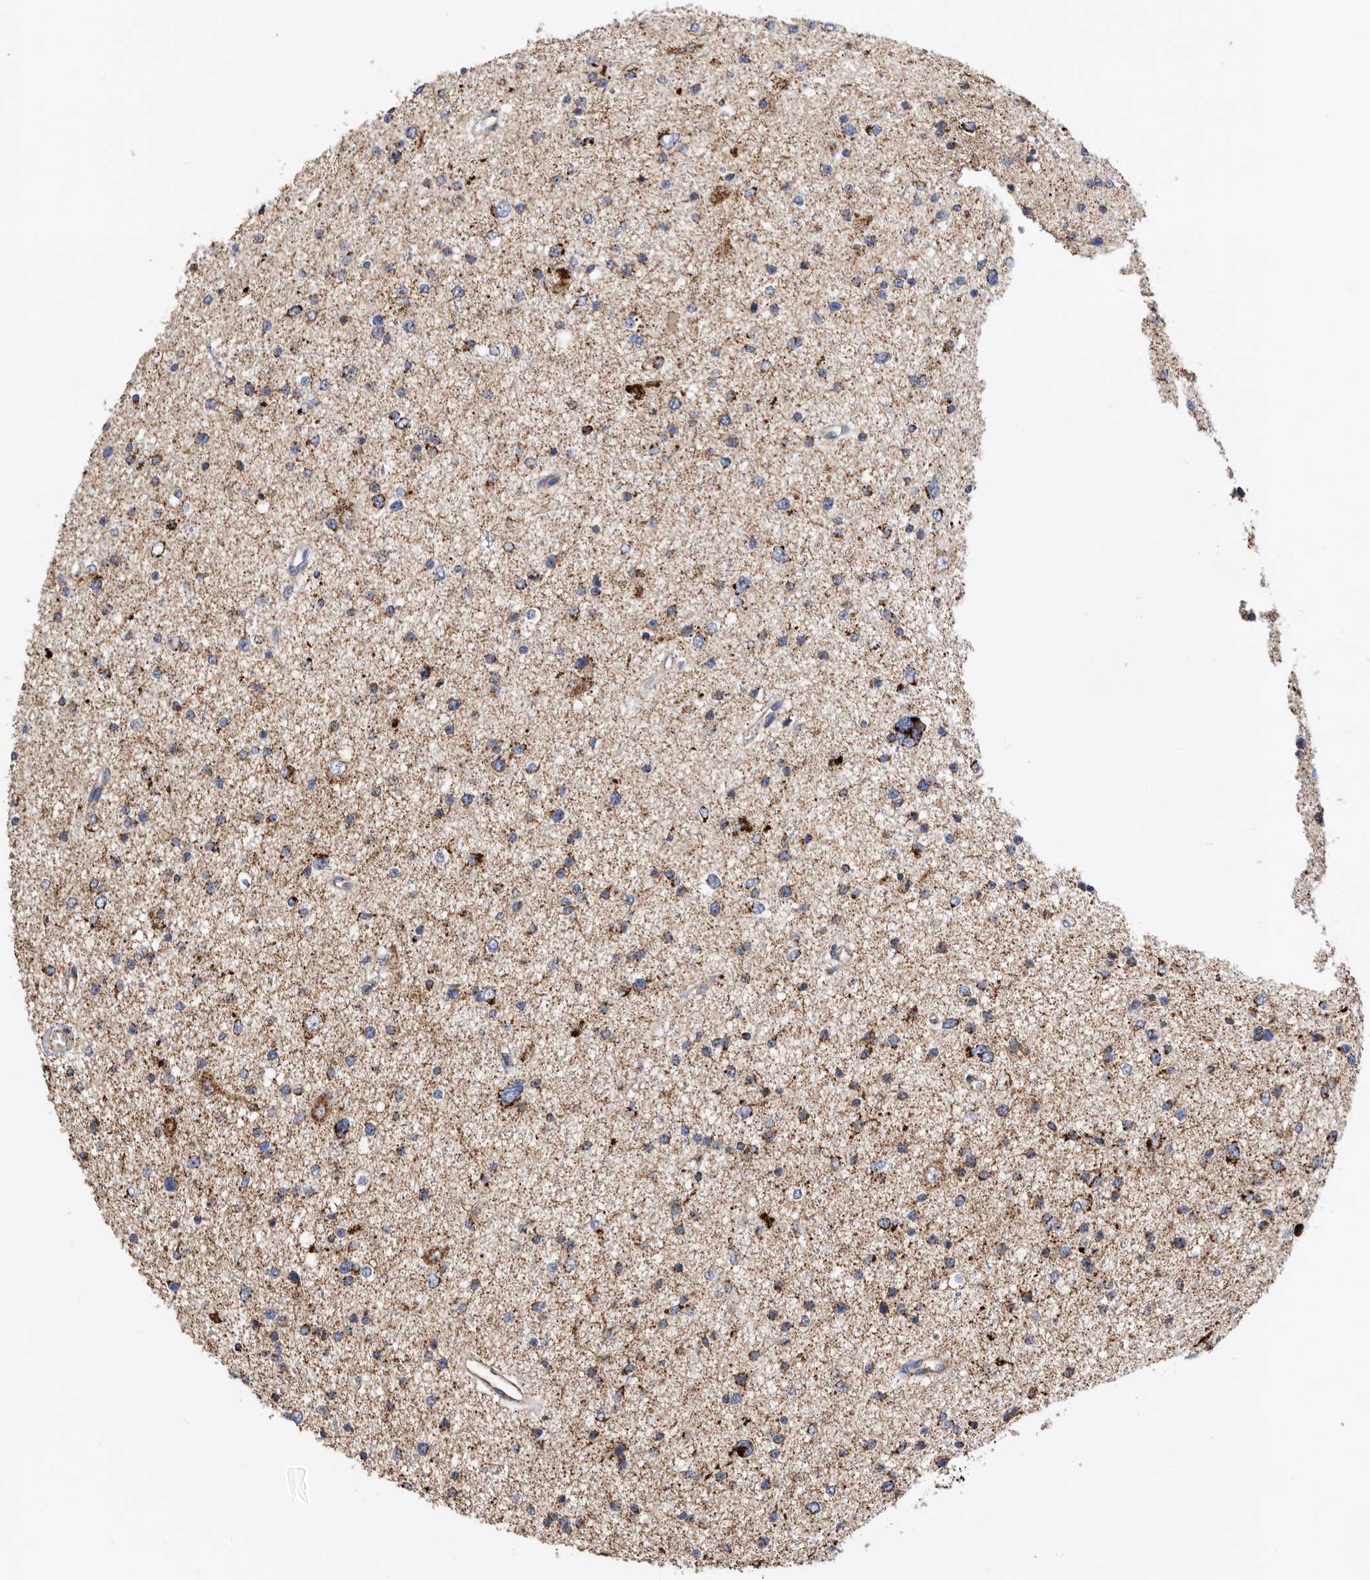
{"staining": {"intensity": "moderate", "quantity": ">75%", "location": "cytoplasmic/membranous"}, "tissue": "glioma", "cell_type": "Tumor cells", "image_type": "cancer", "snomed": [{"axis": "morphology", "description": "Glioma, malignant, Low grade"}, {"axis": "topography", "description": "Brain"}], "caption": "Immunohistochemistry of glioma exhibits medium levels of moderate cytoplasmic/membranous staining in approximately >75% of tumor cells.", "gene": "WFDC1", "patient": {"sex": "female", "age": 37}}